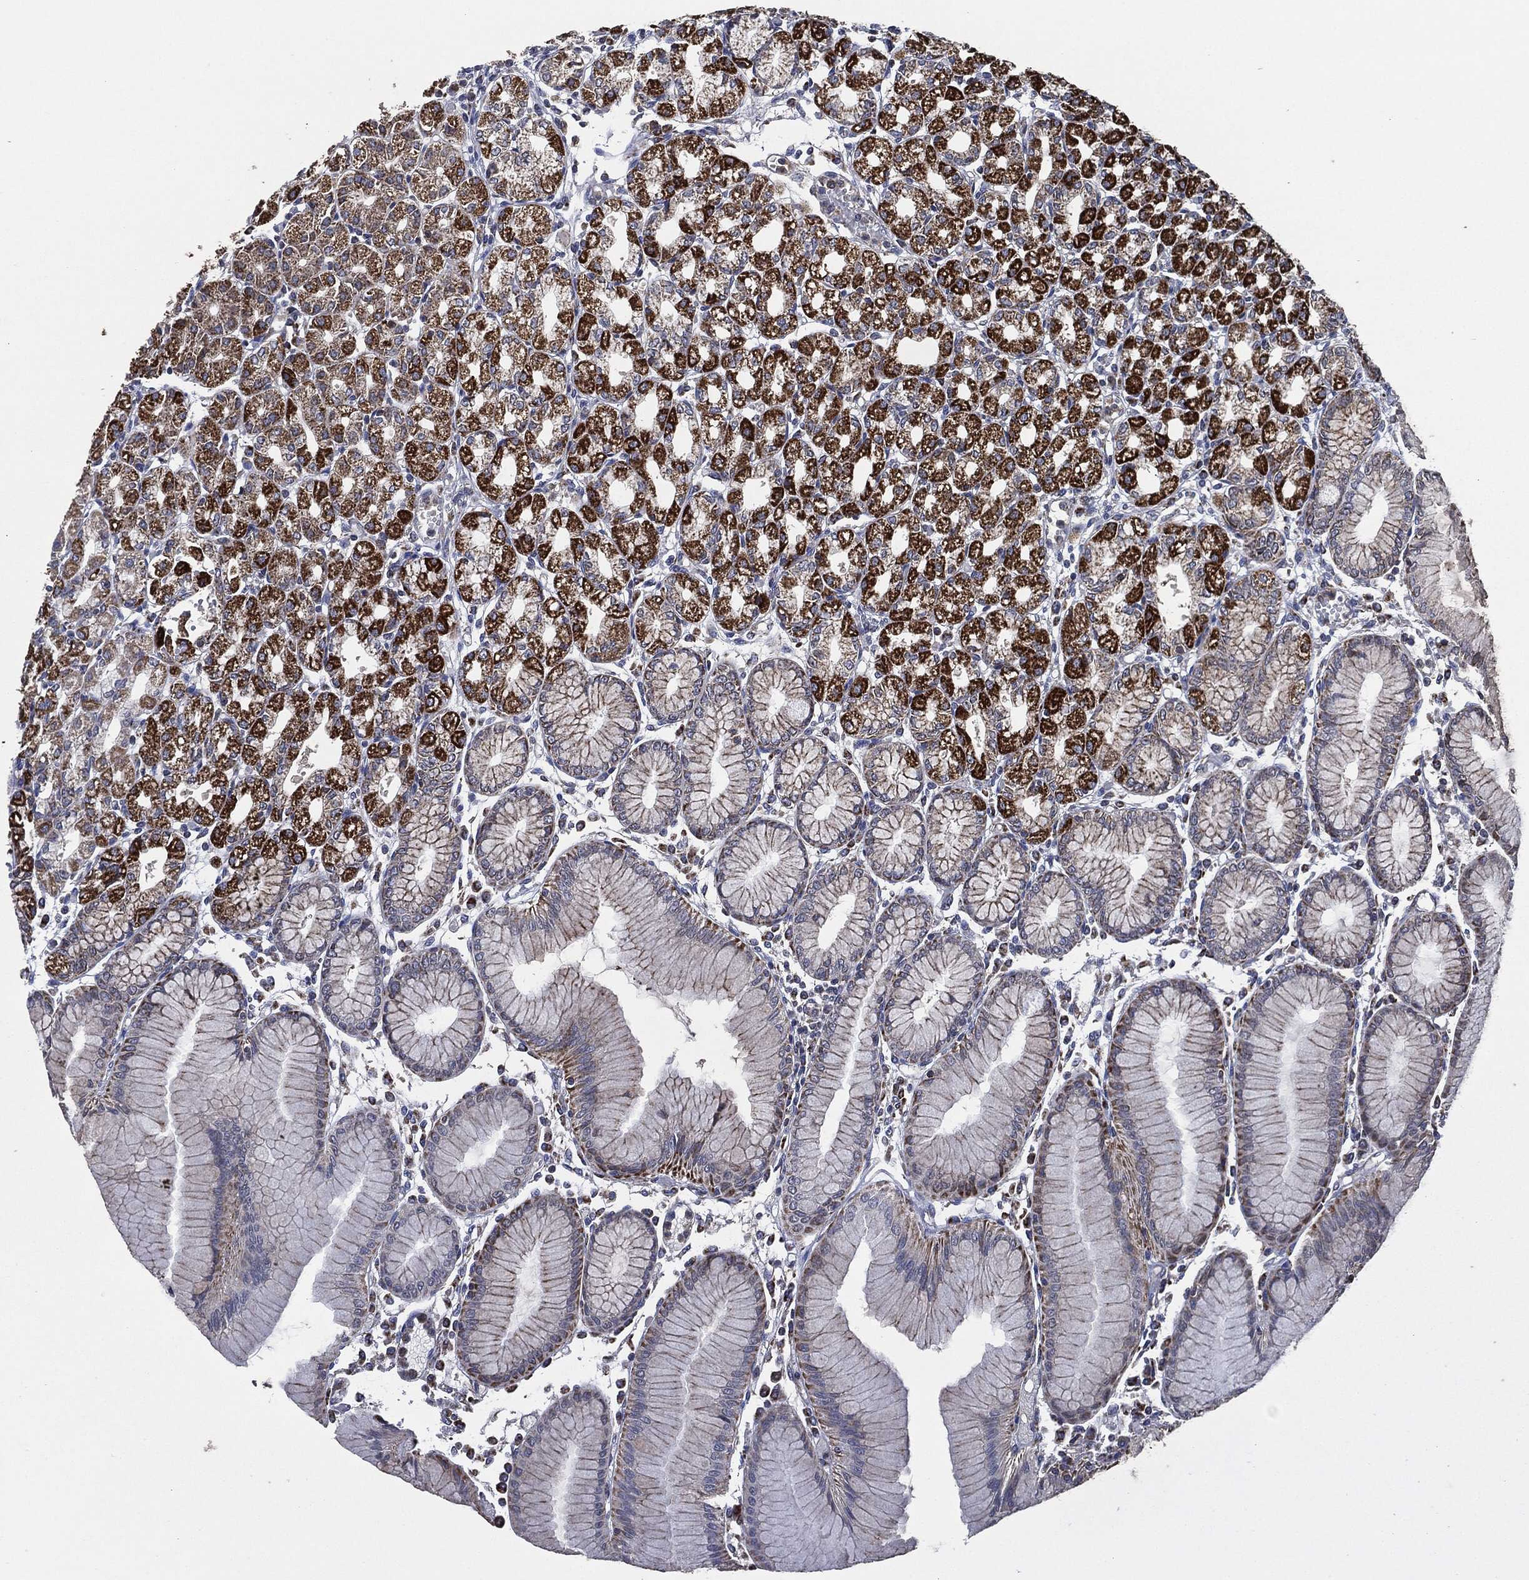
{"staining": {"intensity": "strong", "quantity": "25%-75%", "location": "cytoplasmic/membranous"}, "tissue": "stomach", "cell_type": "Glandular cells", "image_type": "normal", "snomed": [{"axis": "morphology", "description": "Normal tissue, NOS"}, {"axis": "topography", "description": "Stomach"}], "caption": "Immunohistochemical staining of normal human stomach displays high levels of strong cytoplasmic/membranous positivity in approximately 25%-75% of glandular cells.", "gene": "NDUFV2", "patient": {"sex": "female", "age": 57}}